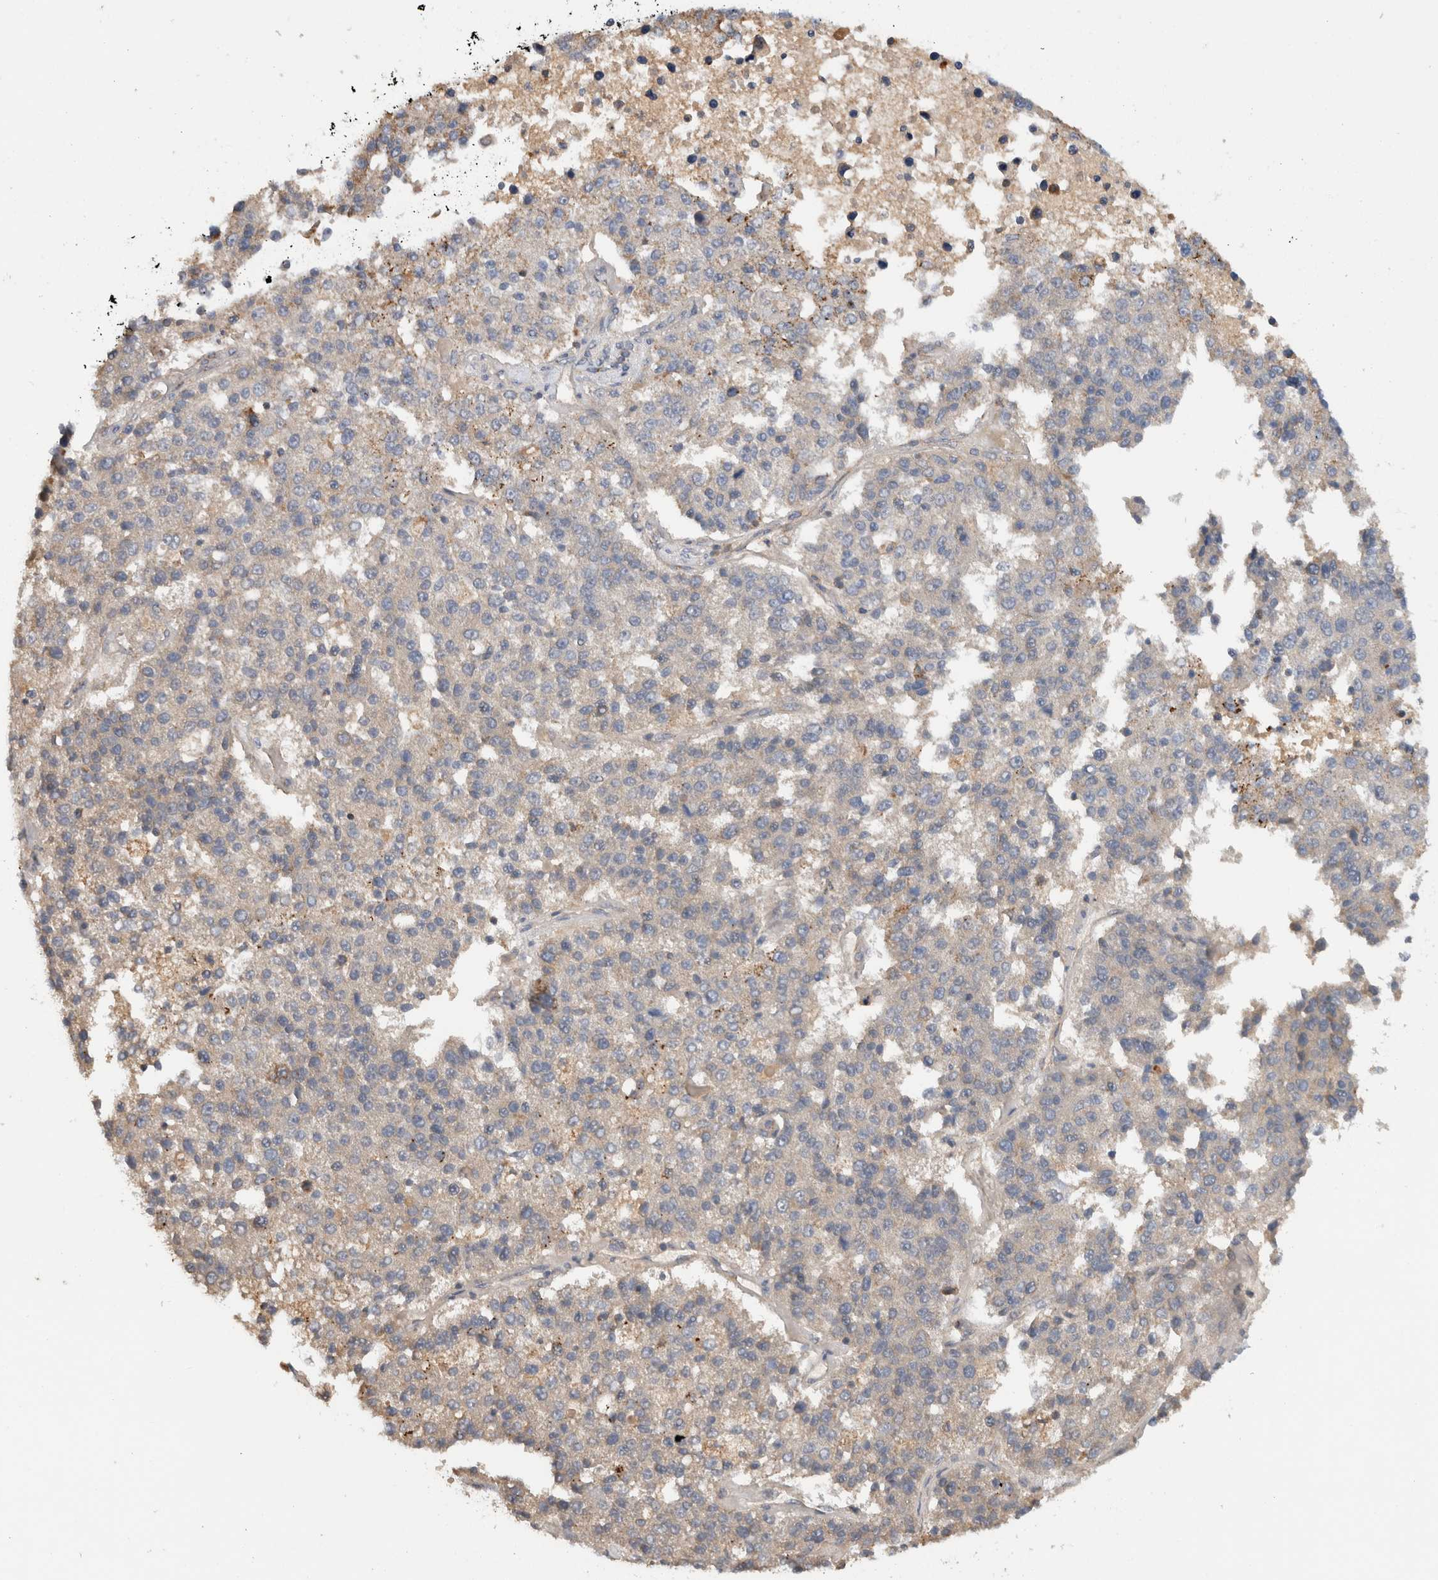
{"staining": {"intensity": "moderate", "quantity": "<25%", "location": "cytoplasmic/membranous"}, "tissue": "pancreatic cancer", "cell_type": "Tumor cells", "image_type": "cancer", "snomed": [{"axis": "morphology", "description": "Adenocarcinoma, NOS"}, {"axis": "topography", "description": "Pancreas"}], "caption": "The immunohistochemical stain highlights moderate cytoplasmic/membranous expression in tumor cells of pancreatic cancer (adenocarcinoma) tissue. (IHC, brightfield microscopy, high magnification).", "gene": "AMPD1", "patient": {"sex": "female", "age": 61}}